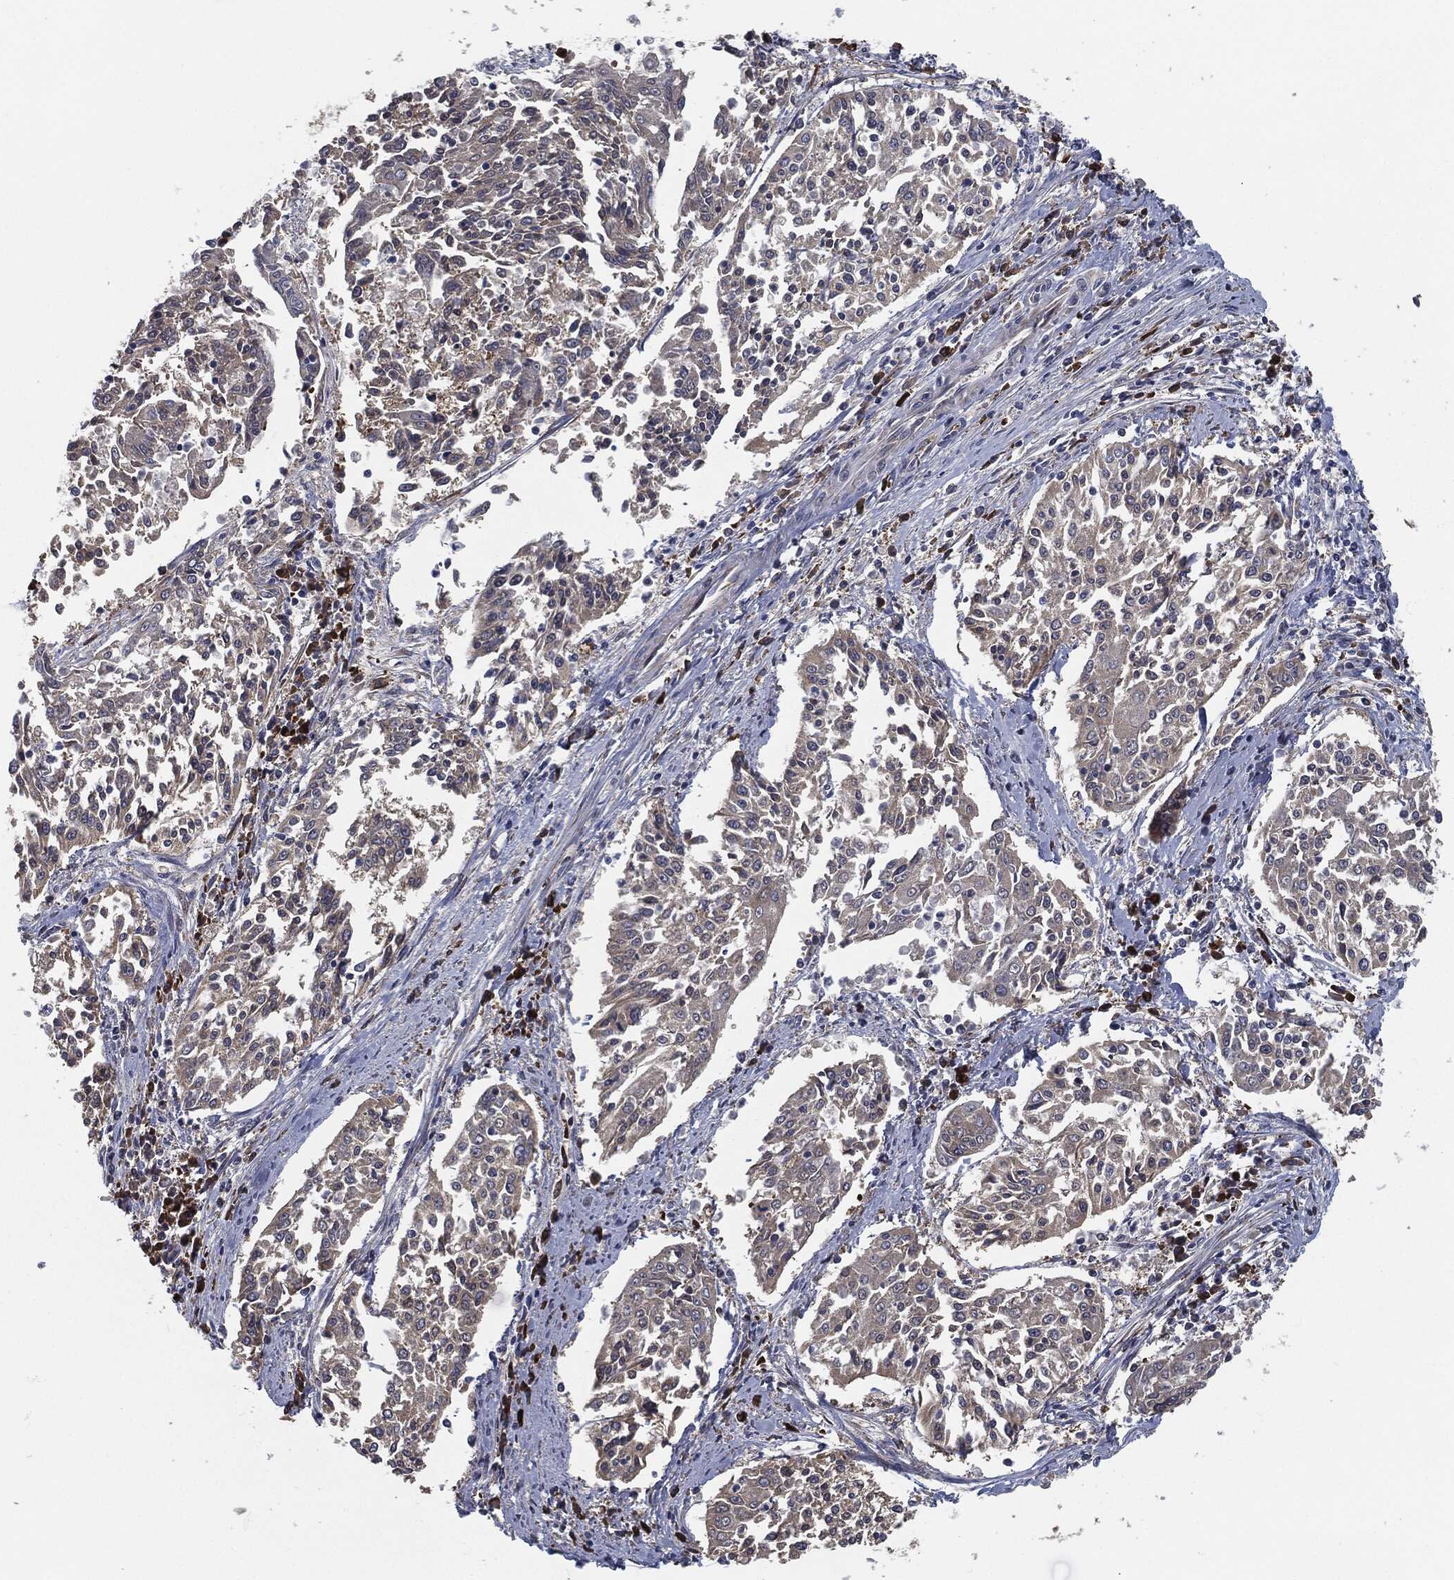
{"staining": {"intensity": "negative", "quantity": "none", "location": "none"}, "tissue": "cervical cancer", "cell_type": "Tumor cells", "image_type": "cancer", "snomed": [{"axis": "morphology", "description": "Squamous cell carcinoma, NOS"}, {"axis": "topography", "description": "Cervix"}], "caption": "This image is of cervical squamous cell carcinoma stained with immunohistochemistry (IHC) to label a protein in brown with the nuclei are counter-stained blue. There is no expression in tumor cells.", "gene": "PRDX4", "patient": {"sex": "female", "age": 41}}